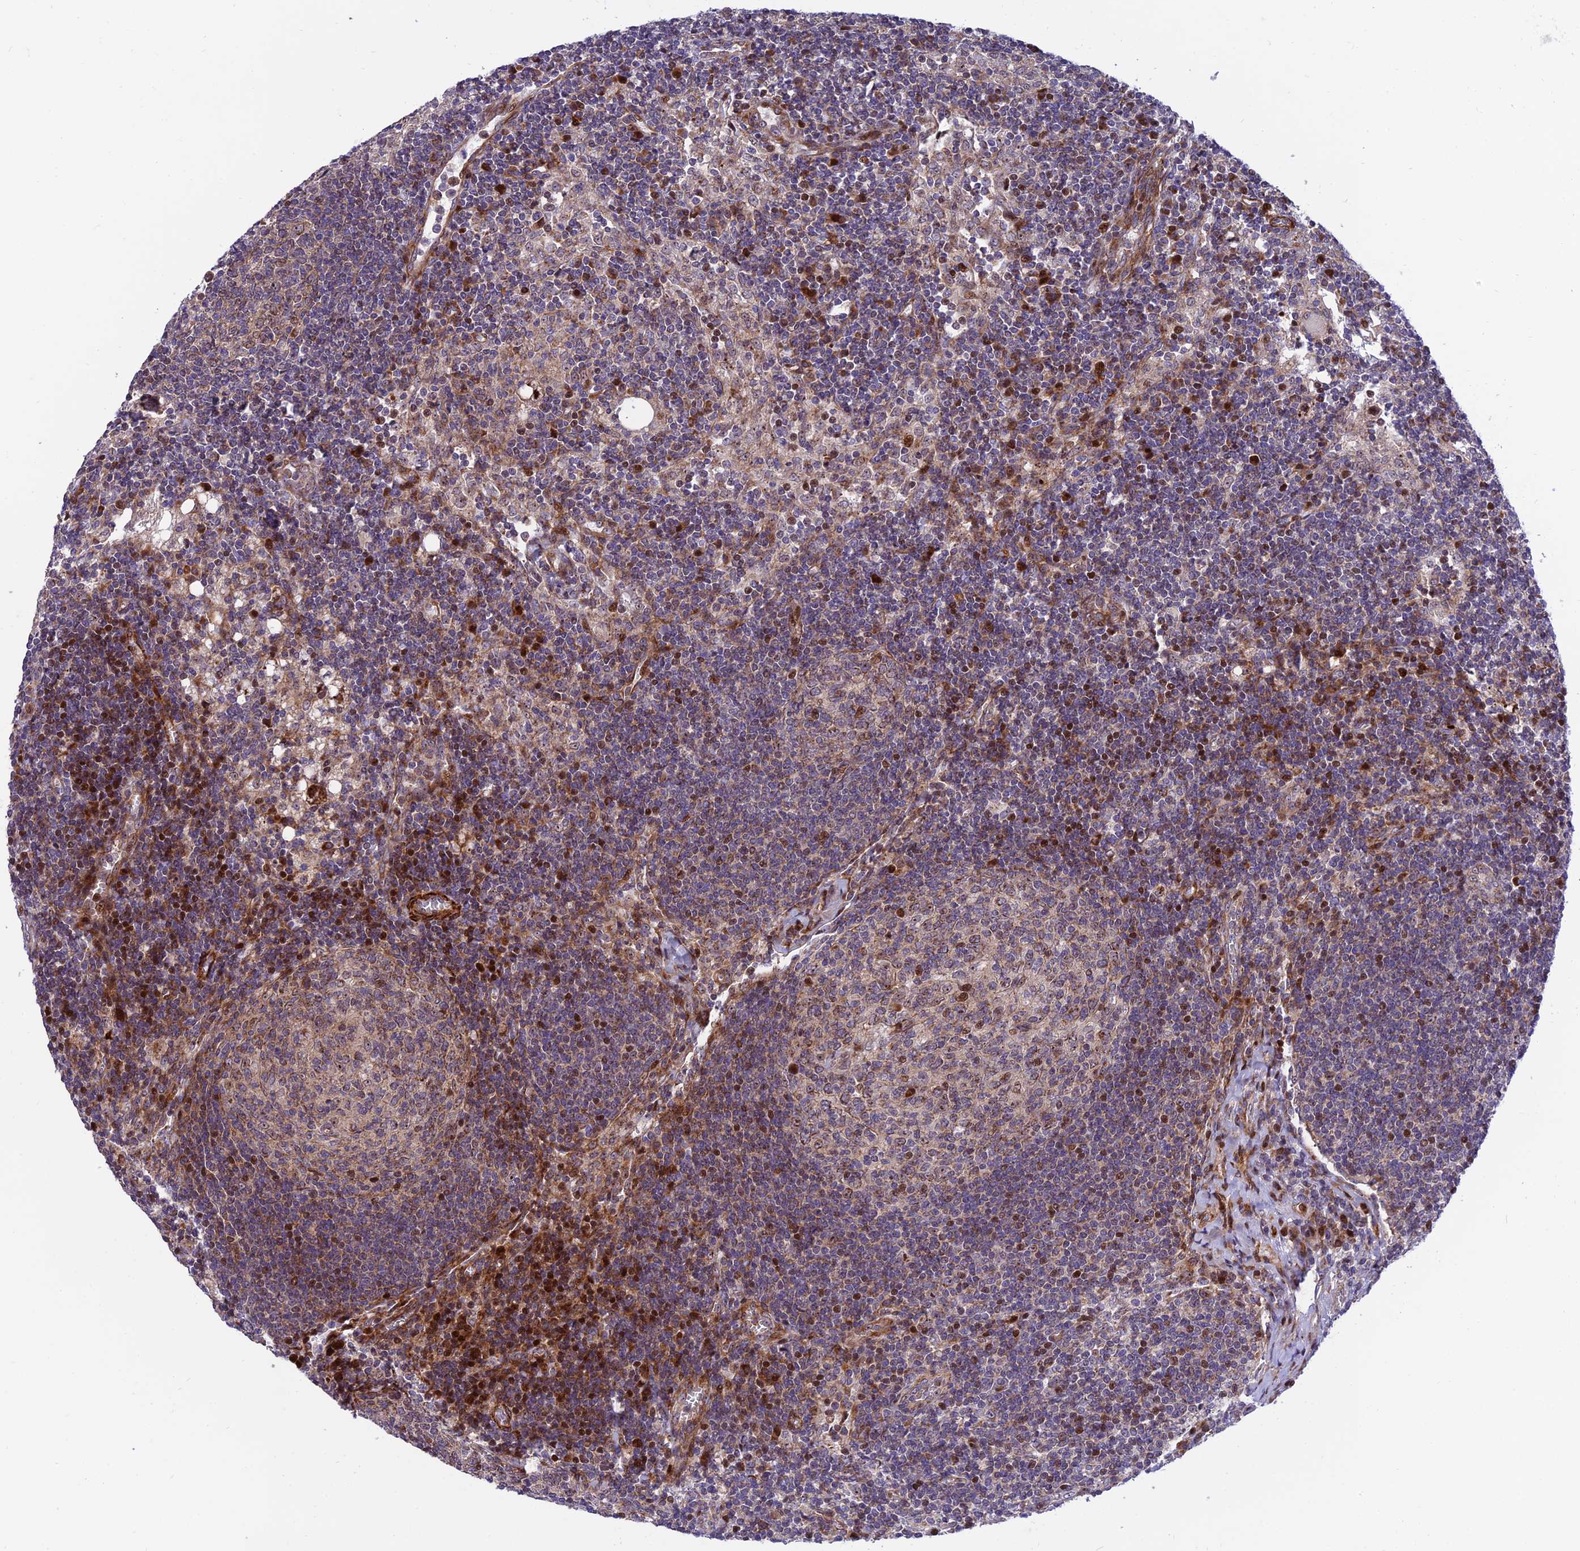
{"staining": {"intensity": "moderate", "quantity": "25%-75%", "location": "cytoplasmic/membranous"}, "tissue": "lymph node", "cell_type": "Germinal center cells", "image_type": "normal", "snomed": [{"axis": "morphology", "description": "Normal tissue, NOS"}, {"axis": "topography", "description": "Lymph node"}], "caption": "Immunohistochemistry (IHC) staining of benign lymph node, which reveals medium levels of moderate cytoplasmic/membranous positivity in about 25%-75% of germinal center cells indicating moderate cytoplasmic/membranous protein positivity. The staining was performed using DAB (3,3'-diaminobenzidine) (brown) for protein detection and nuclei were counterstained in hematoxylin (blue).", "gene": "KBTBD7", "patient": {"sex": "female", "age": 73}}